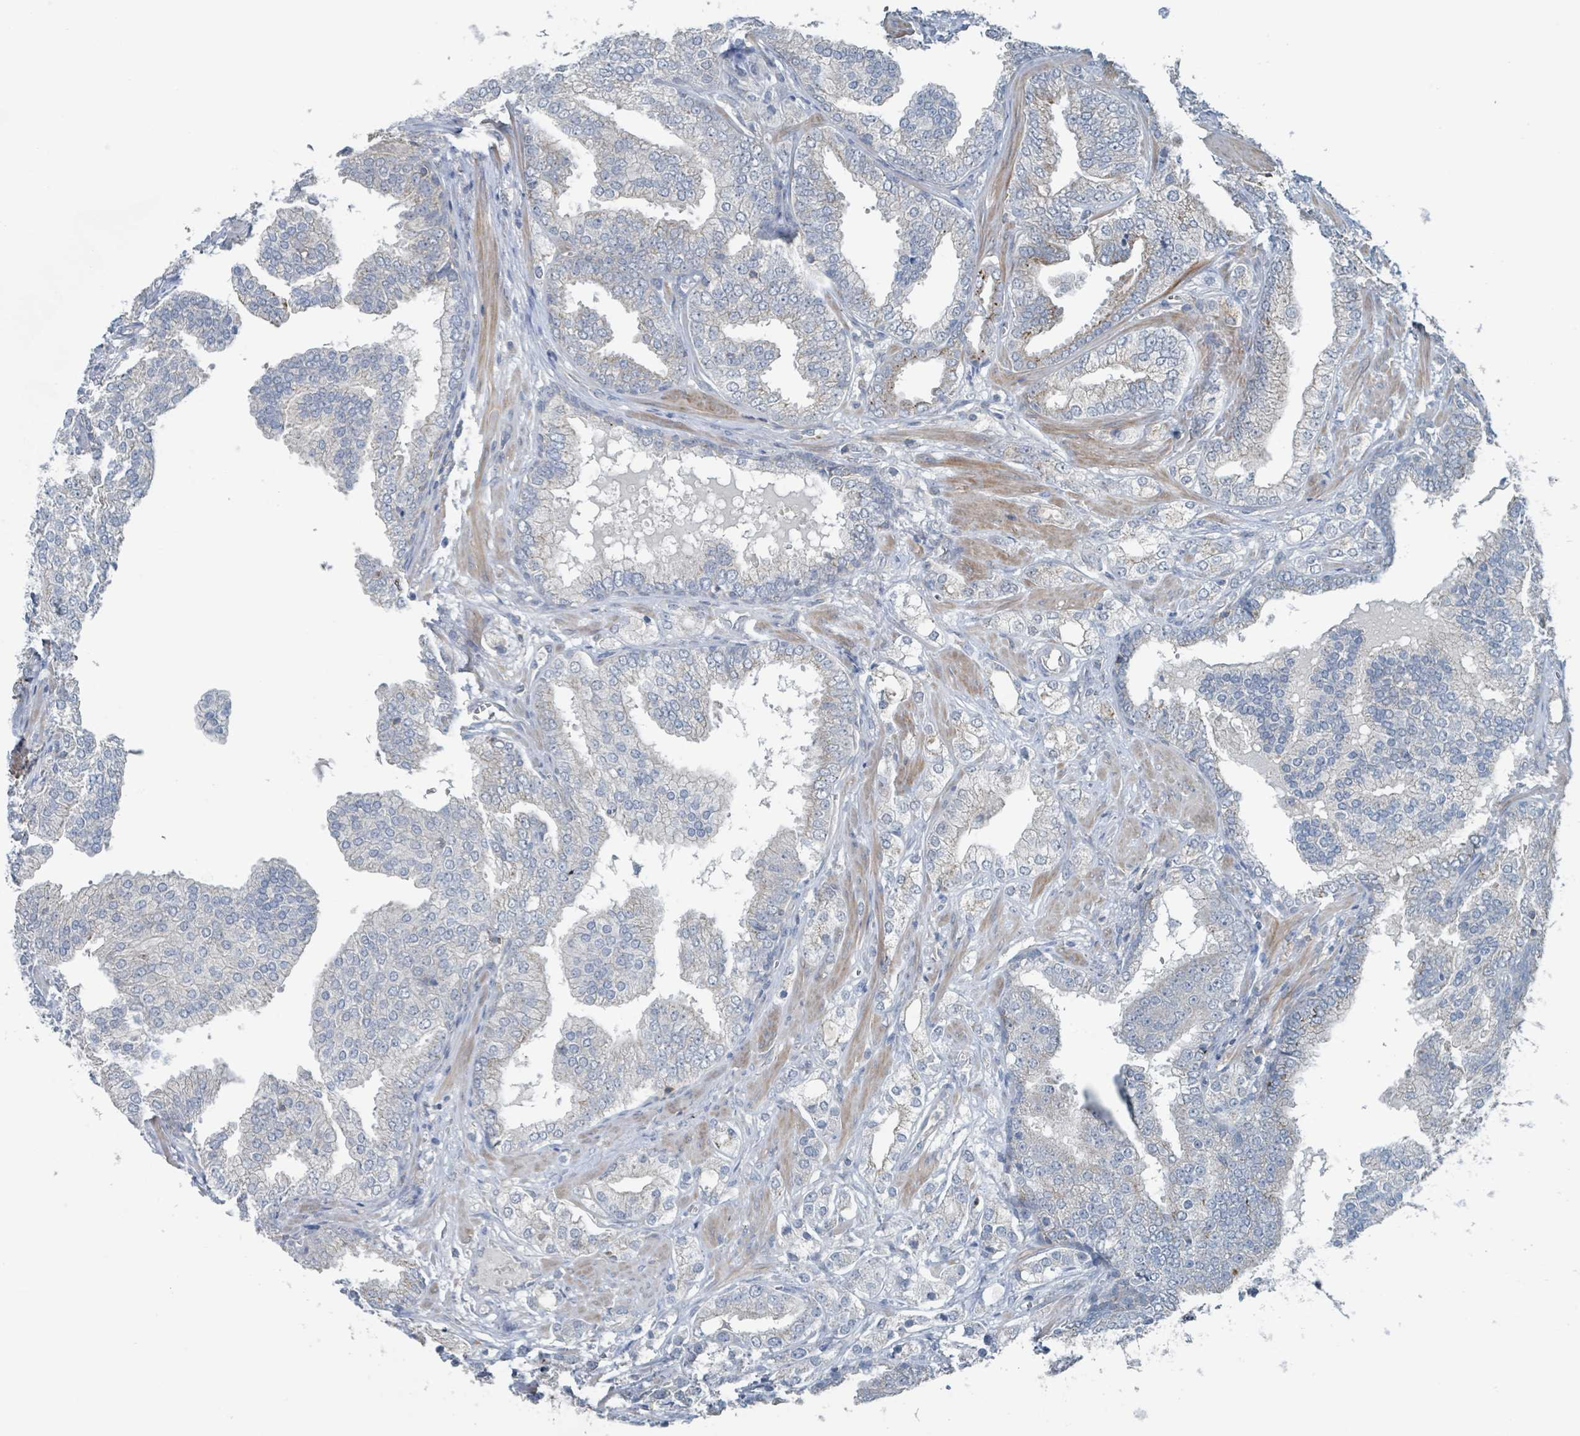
{"staining": {"intensity": "negative", "quantity": "none", "location": "none"}, "tissue": "prostate cancer", "cell_type": "Tumor cells", "image_type": "cancer", "snomed": [{"axis": "morphology", "description": "Adenocarcinoma, High grade"}, {"axis": "topography", "description": "Prostate"}], "caption": "This is an IHC micrograph of human prostate cancer. There is no expression in tumor cells.", "gene": "ACBD4", "patient": {"sex": "male", "age": 50}}